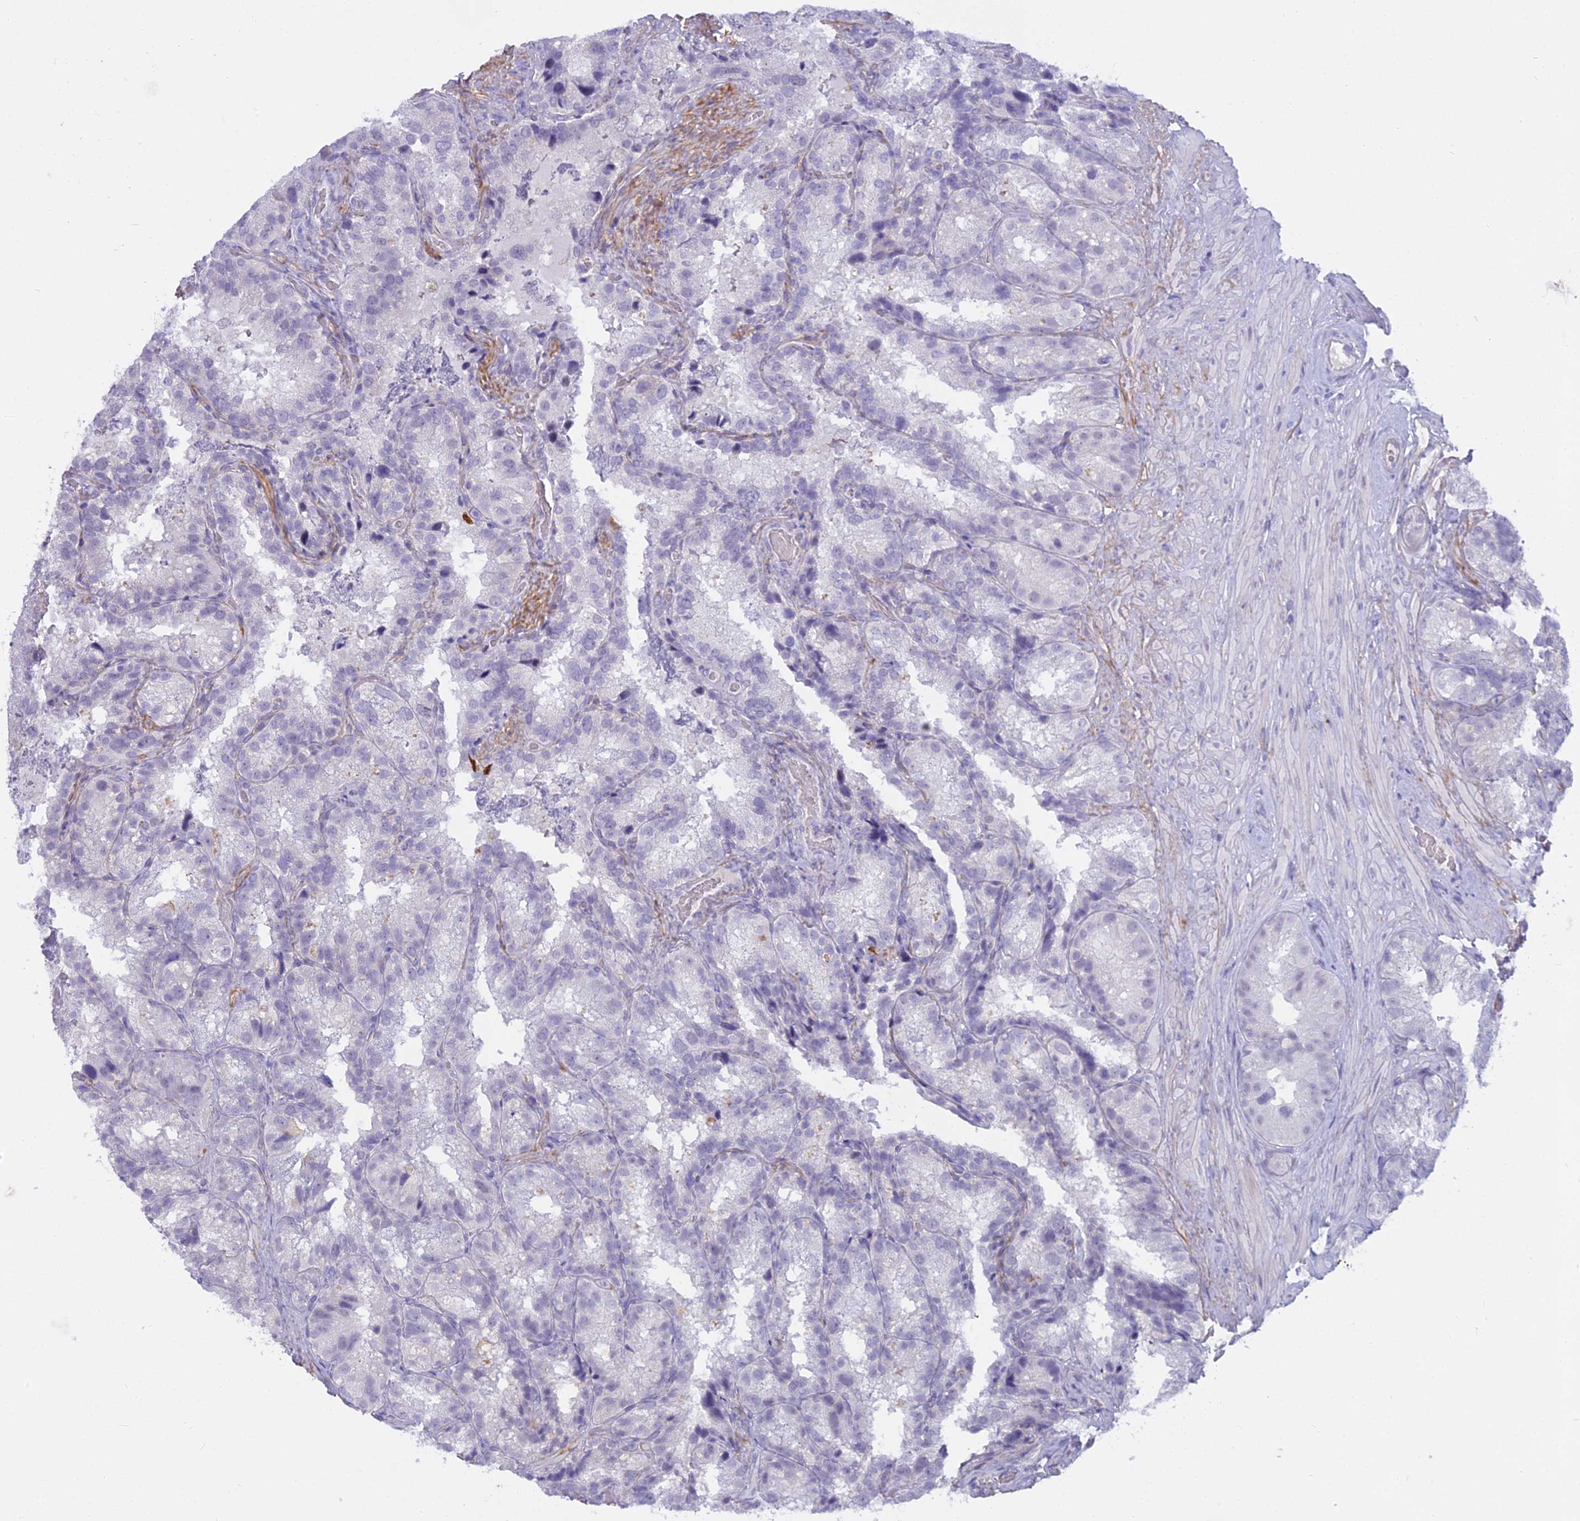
{"staining": {"intensity": "negative", "quantity": "none", "location": "none"}, "tissue": "seminal vesicle", "cell_type": "Glandular cells", "image_type": "normal", "snomed": [{"axis": "morphology", "description": "Normal tissue, NOS"}, {"axis": "topography", "description": "Seminal veicle"}], "caption": "Immunohistochemical staining of benign seminal vesicle exhibits no significant positivity in glandular cells.", "gene": "OSTN", "patient": {"sex": "male", "age": 58}}